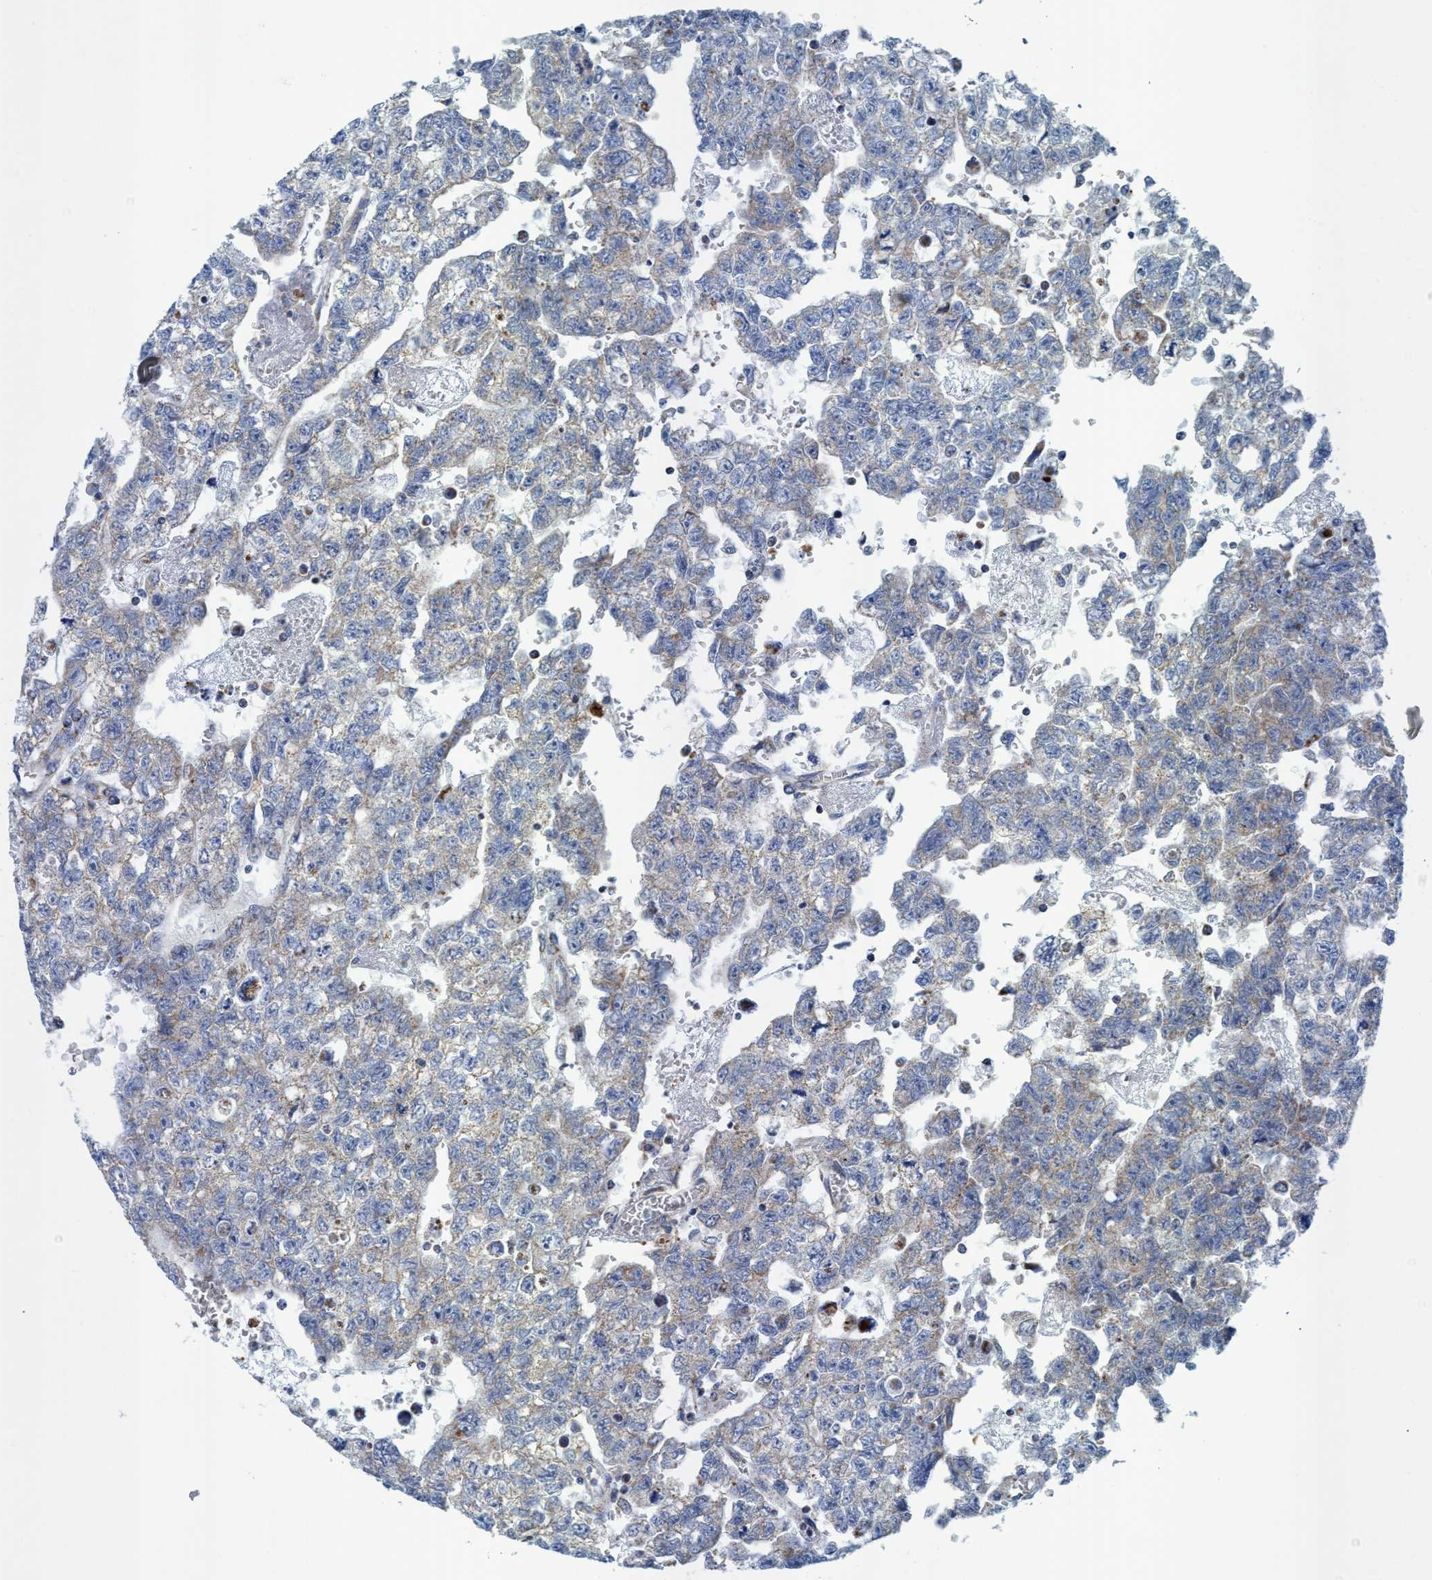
{"staining": {"intensity": "weak", "quantity": "<25%", "location": "cytoplasmic/membranous"}, "tissue": "testis cancer", "cell_type": "Tumor cells", "image_type": "cancer", "snomed": [{"axis": "morphology", "description": "Seminoma, NOS"}, {"axis": "morphology", "description": "Carcinoma, Embryonal, NOS"}, {"axis": "topography", "description": "Testis"}], "caption": "Seminoma (testis) stained for a protein using immunohistochemistry exhibits no staining tumor cells.", "gene": "GGA3", "patient": {"sex": "male", "age": 38}}